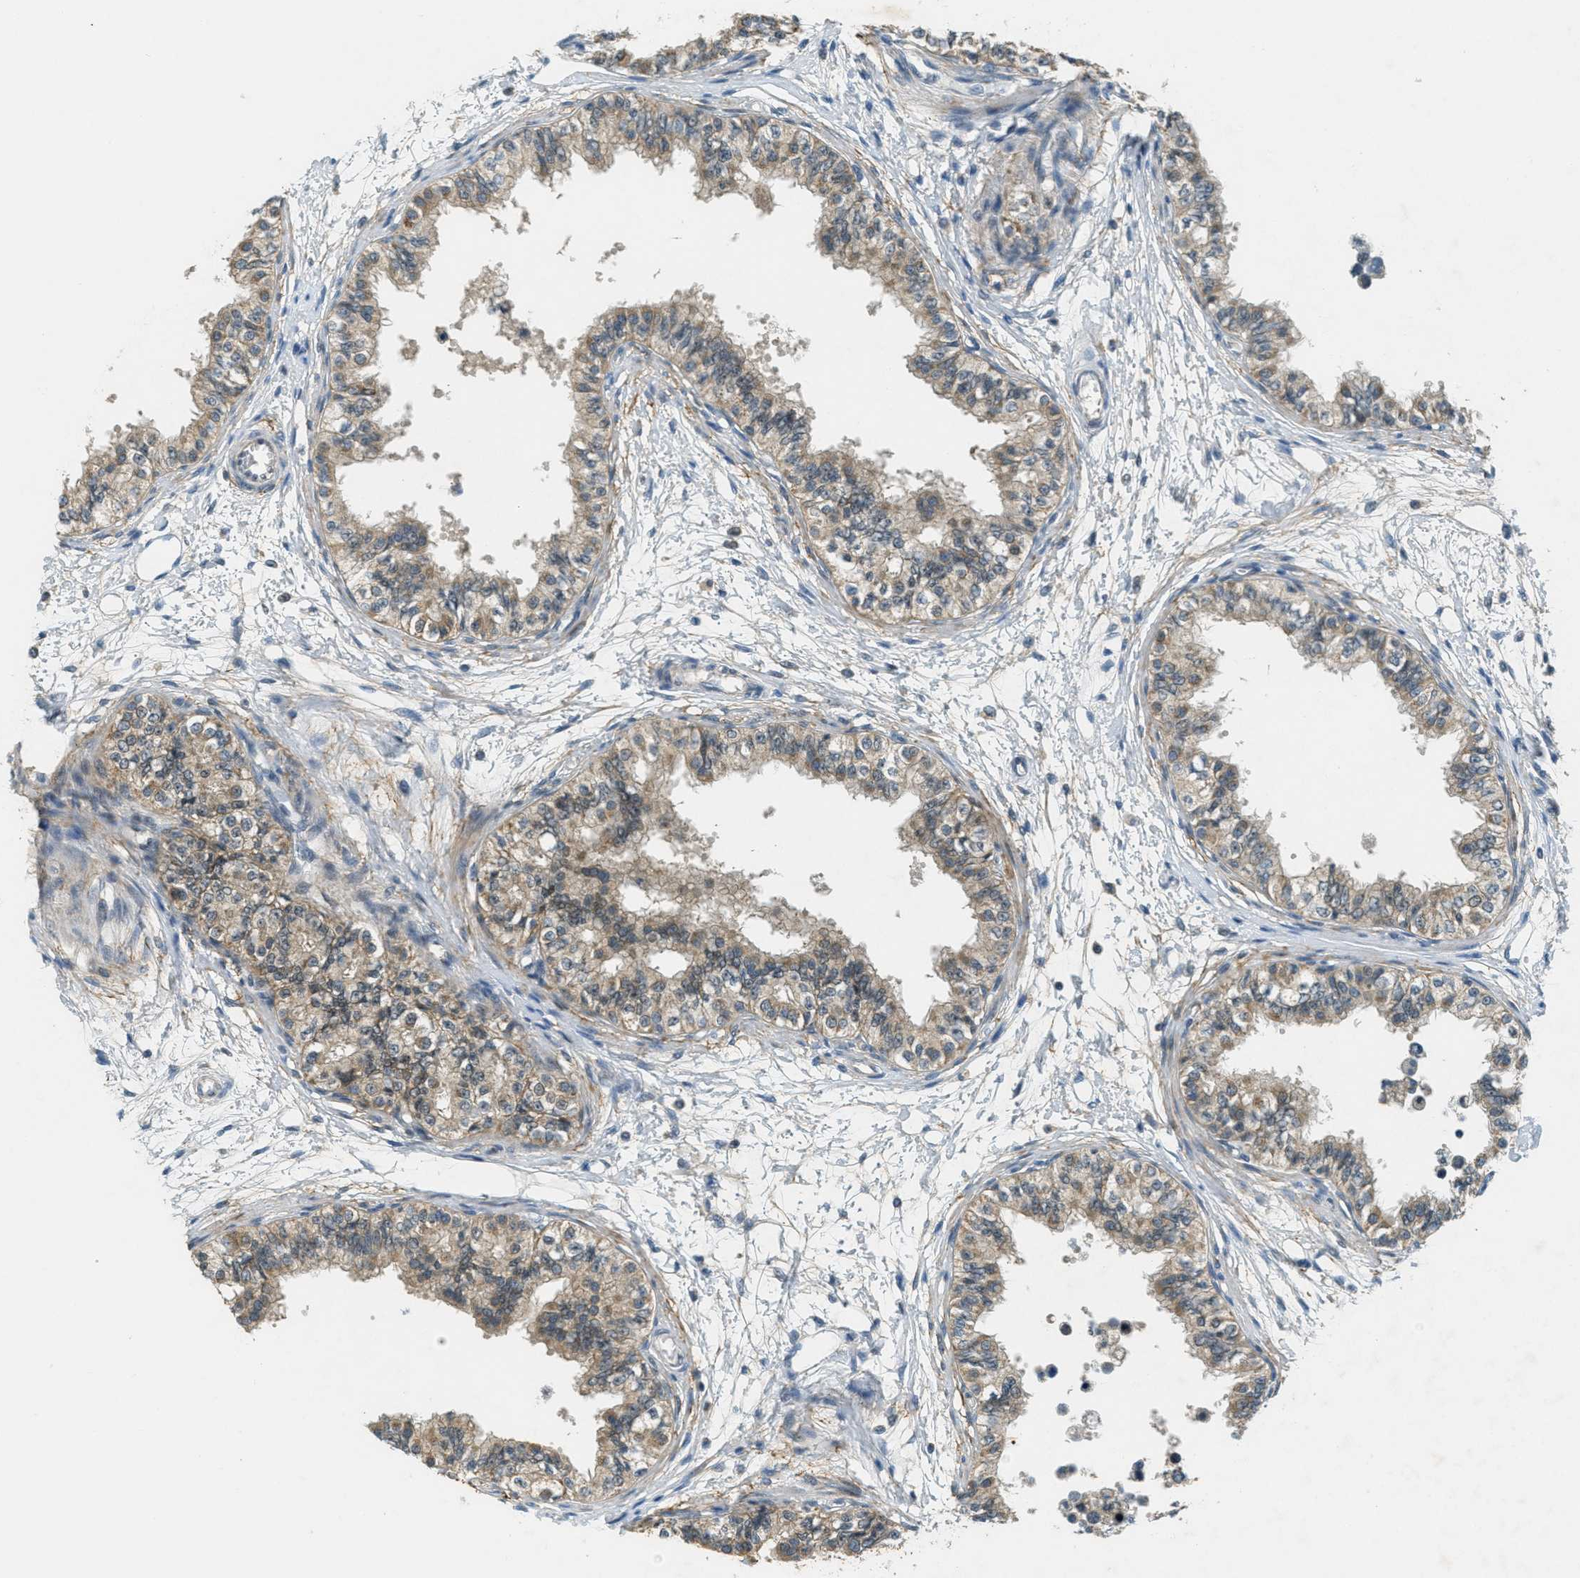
{"staining": {"intensity": "weak", "quantity": ">75%", "location": "cytoplasmic/membranous"}, "tissue": "epididymis", "cell_type": "Glandular cells", "image_type": "normal", "snomed": [{"axis": "morphology", "description": "Normal tissue, NOS"}, {"axis": "morphology", "description": "Adenocarcinoma, metastatic, NOS"}, {"axis": "topography", "description": "Testis"}, {"axis": "topography", "description": "Epididymis"}], "caption": "Immunohistochemical staining of unremarkable human epididymis exhibits weak cytoplasmic/membranous protein positivity in about >75% of glandular cells.", "gene": "TCF20", "patient": {"sex": "male", "age": 26}}